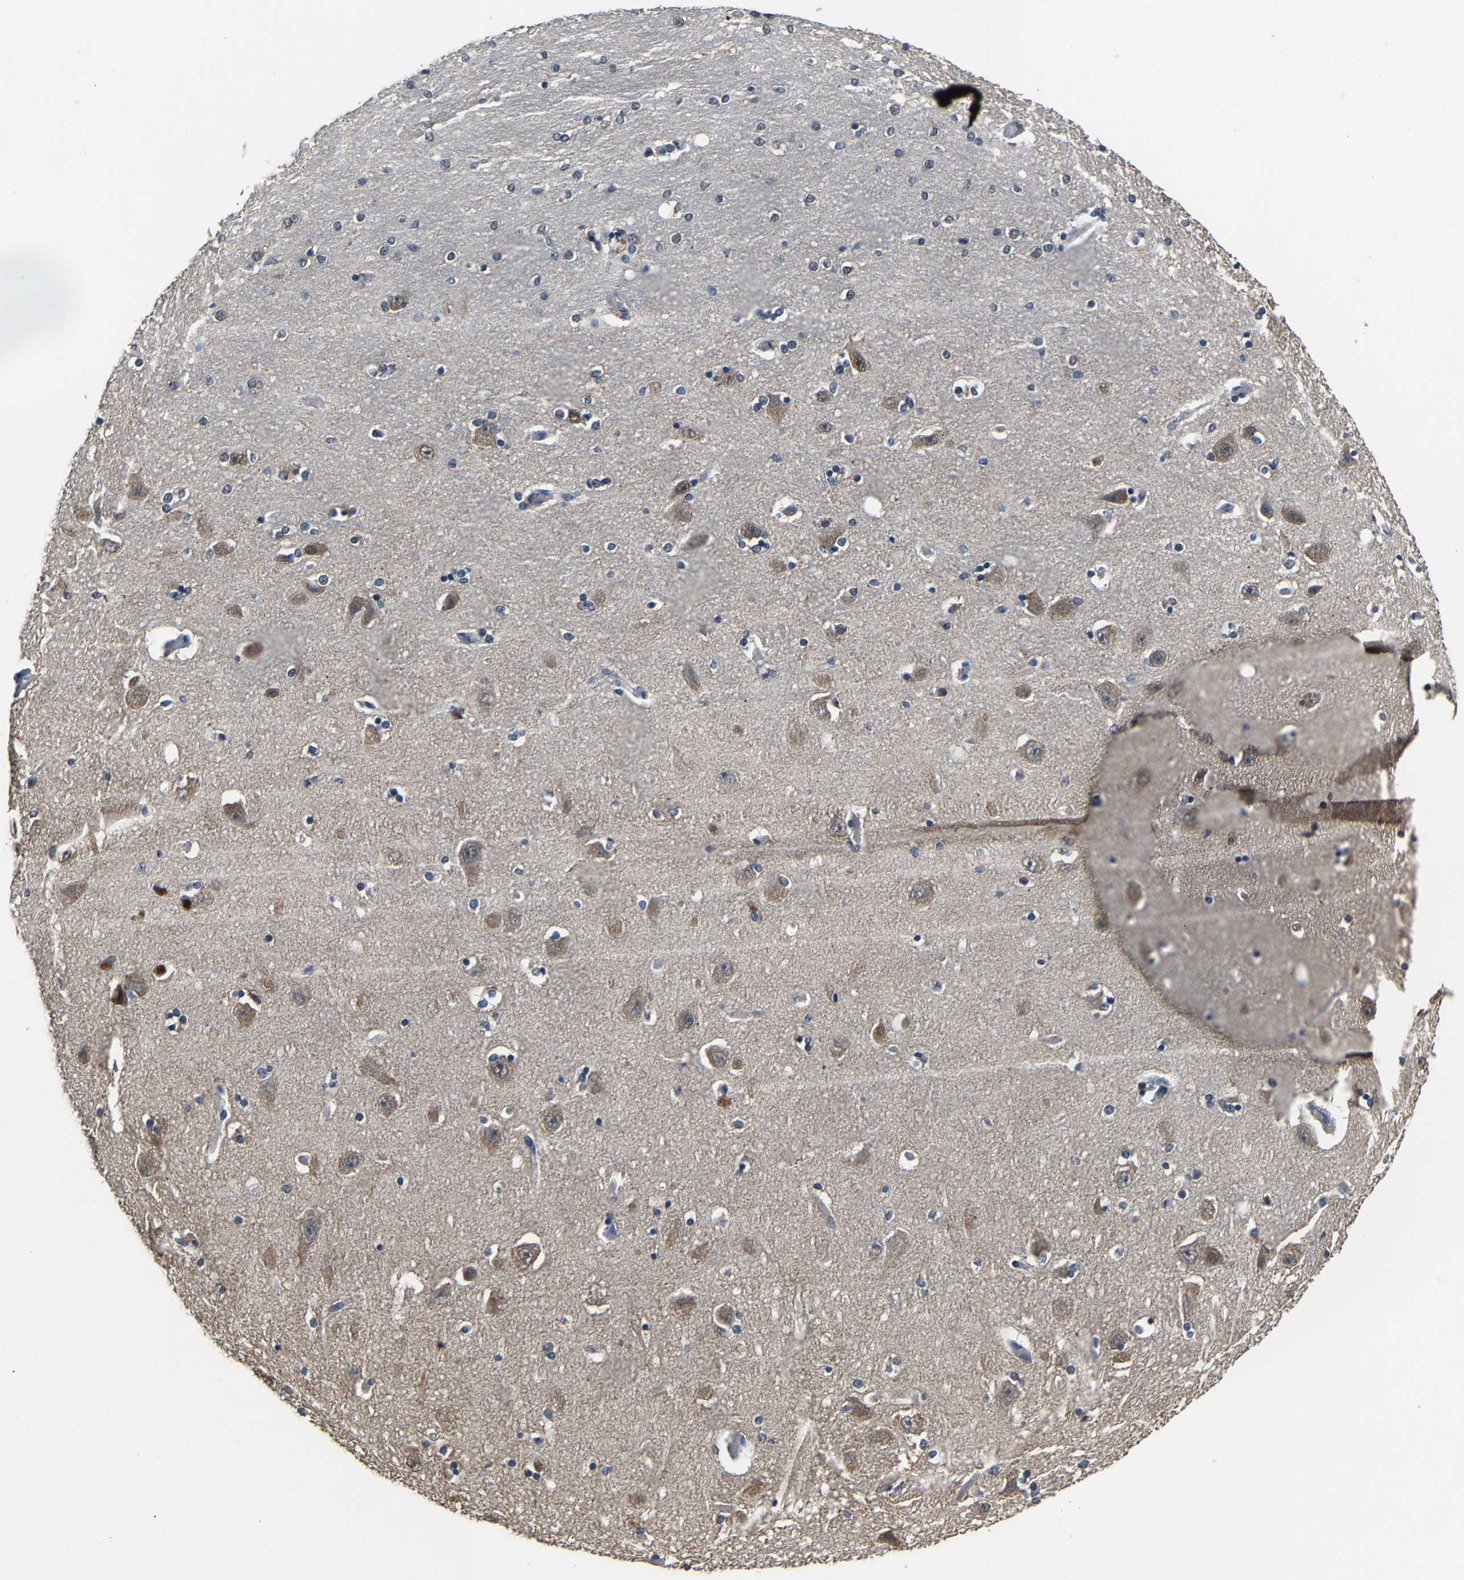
{"staining": {"intensity": "weak", "quantity": "<25%", "location": "cytoplasmic/membranous"}, "tissue": "hippocampus", "cell_type": "Glial cells", "image_type": "normal", "snomed": [{"axis": "morphology", "description": "Normal tissue, NOS"}, {"axis": "topography", "description": "Hippocampus"}], "caption": "Glial cells show no significant positivity in normal hippocampus. (Brightfield microscopy of DAB (3,3'-diaminobenzidine) immunohistochemistry at high magnification).", "gene": "ABCC9", "patient": {"sex": "female", "age": 54}}